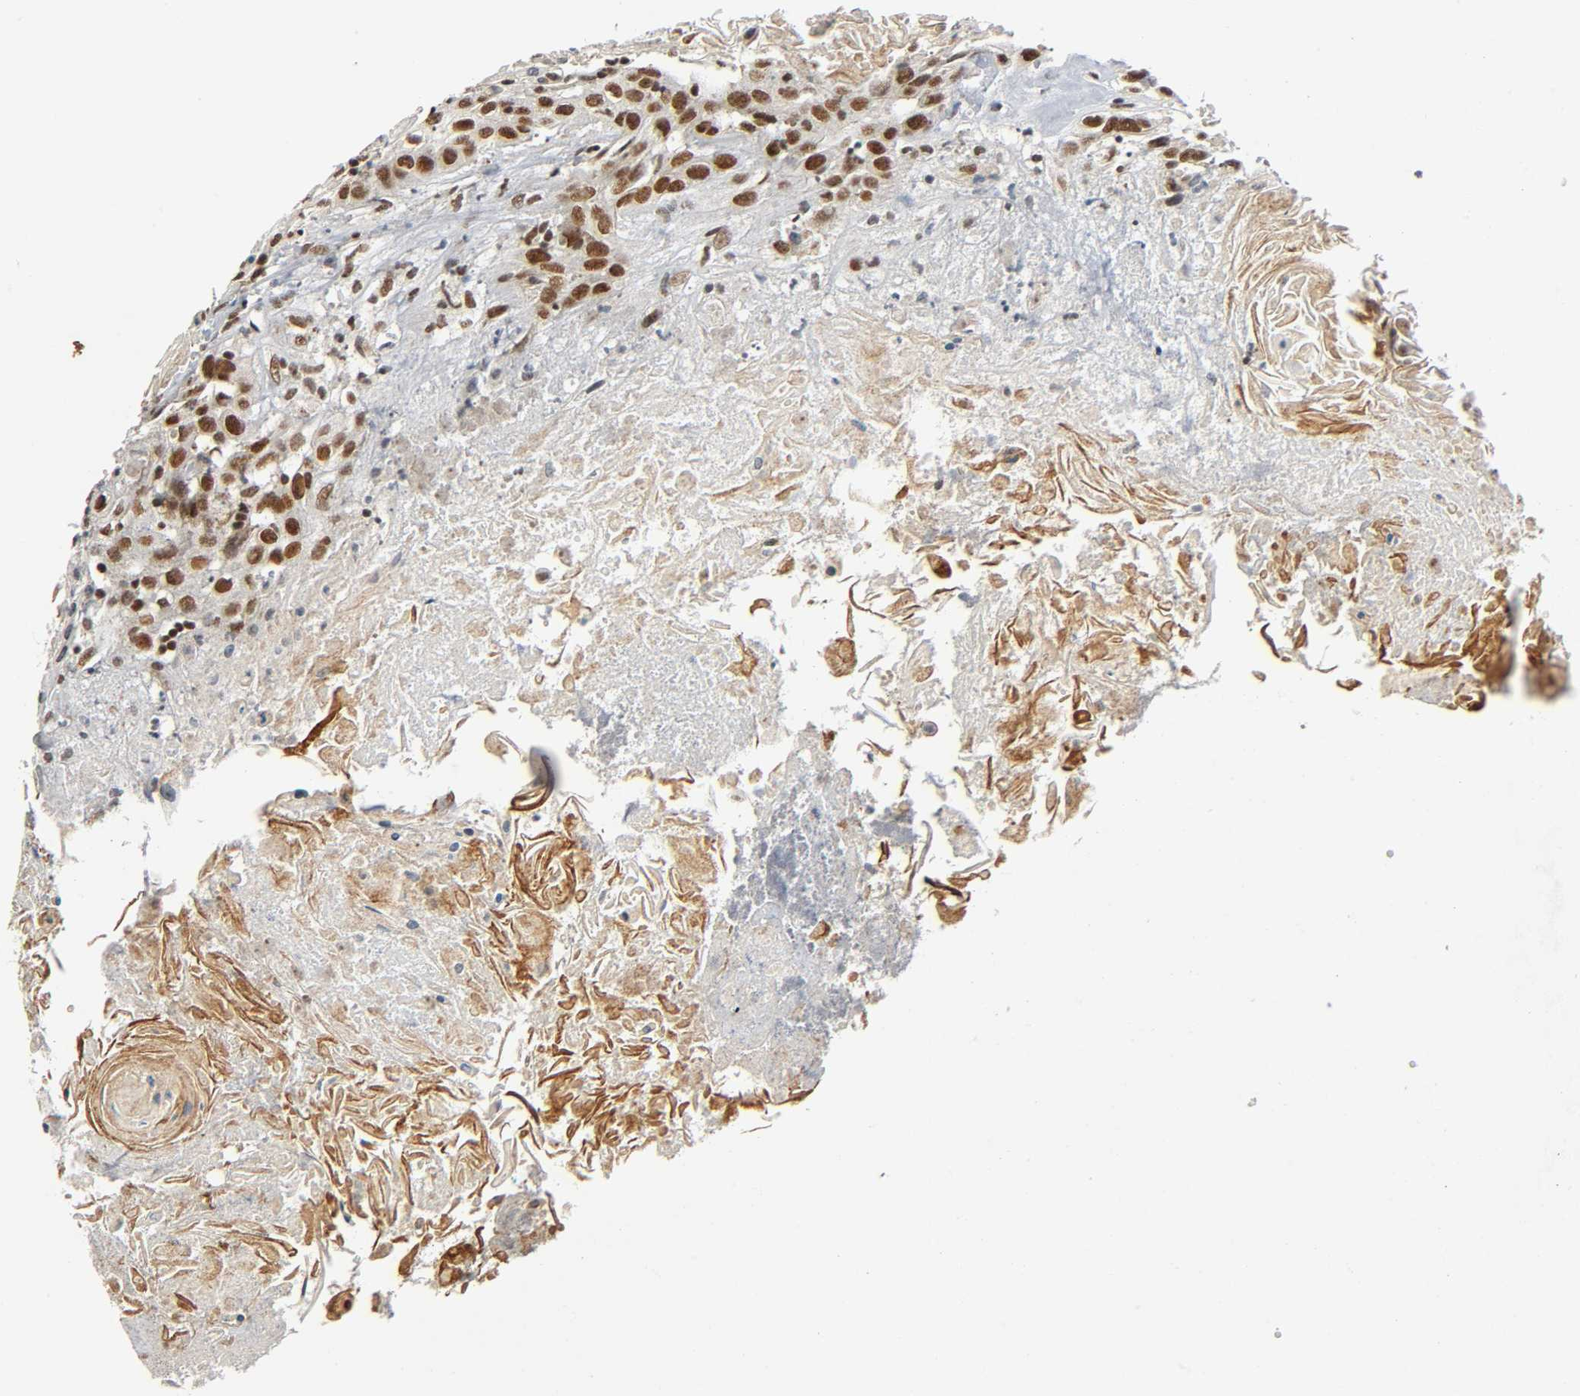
{"staining": {"intensity": "strong", "quantity": ">75%", "location": "nuclear"}, "tissue": "head and neck cancer", "cell_type": "Tumor cells", "image_type": "cancer", "snomed": [{"axis": "morphology", "description": "Squamous cell carcinoma, NOS"}, {"axis": "topography", "description": "Head-Neck"}], "caption": "Immunohistochemistry (DAB (3,3'-diaminobenzidine)) staining of squamous cell carcinoma (head and neck) reveals strong nuclear protein positivity in approximately >75% of tumor cells.", "gene": "CDK9", "patient": {"sex": "female", "age": 84}}